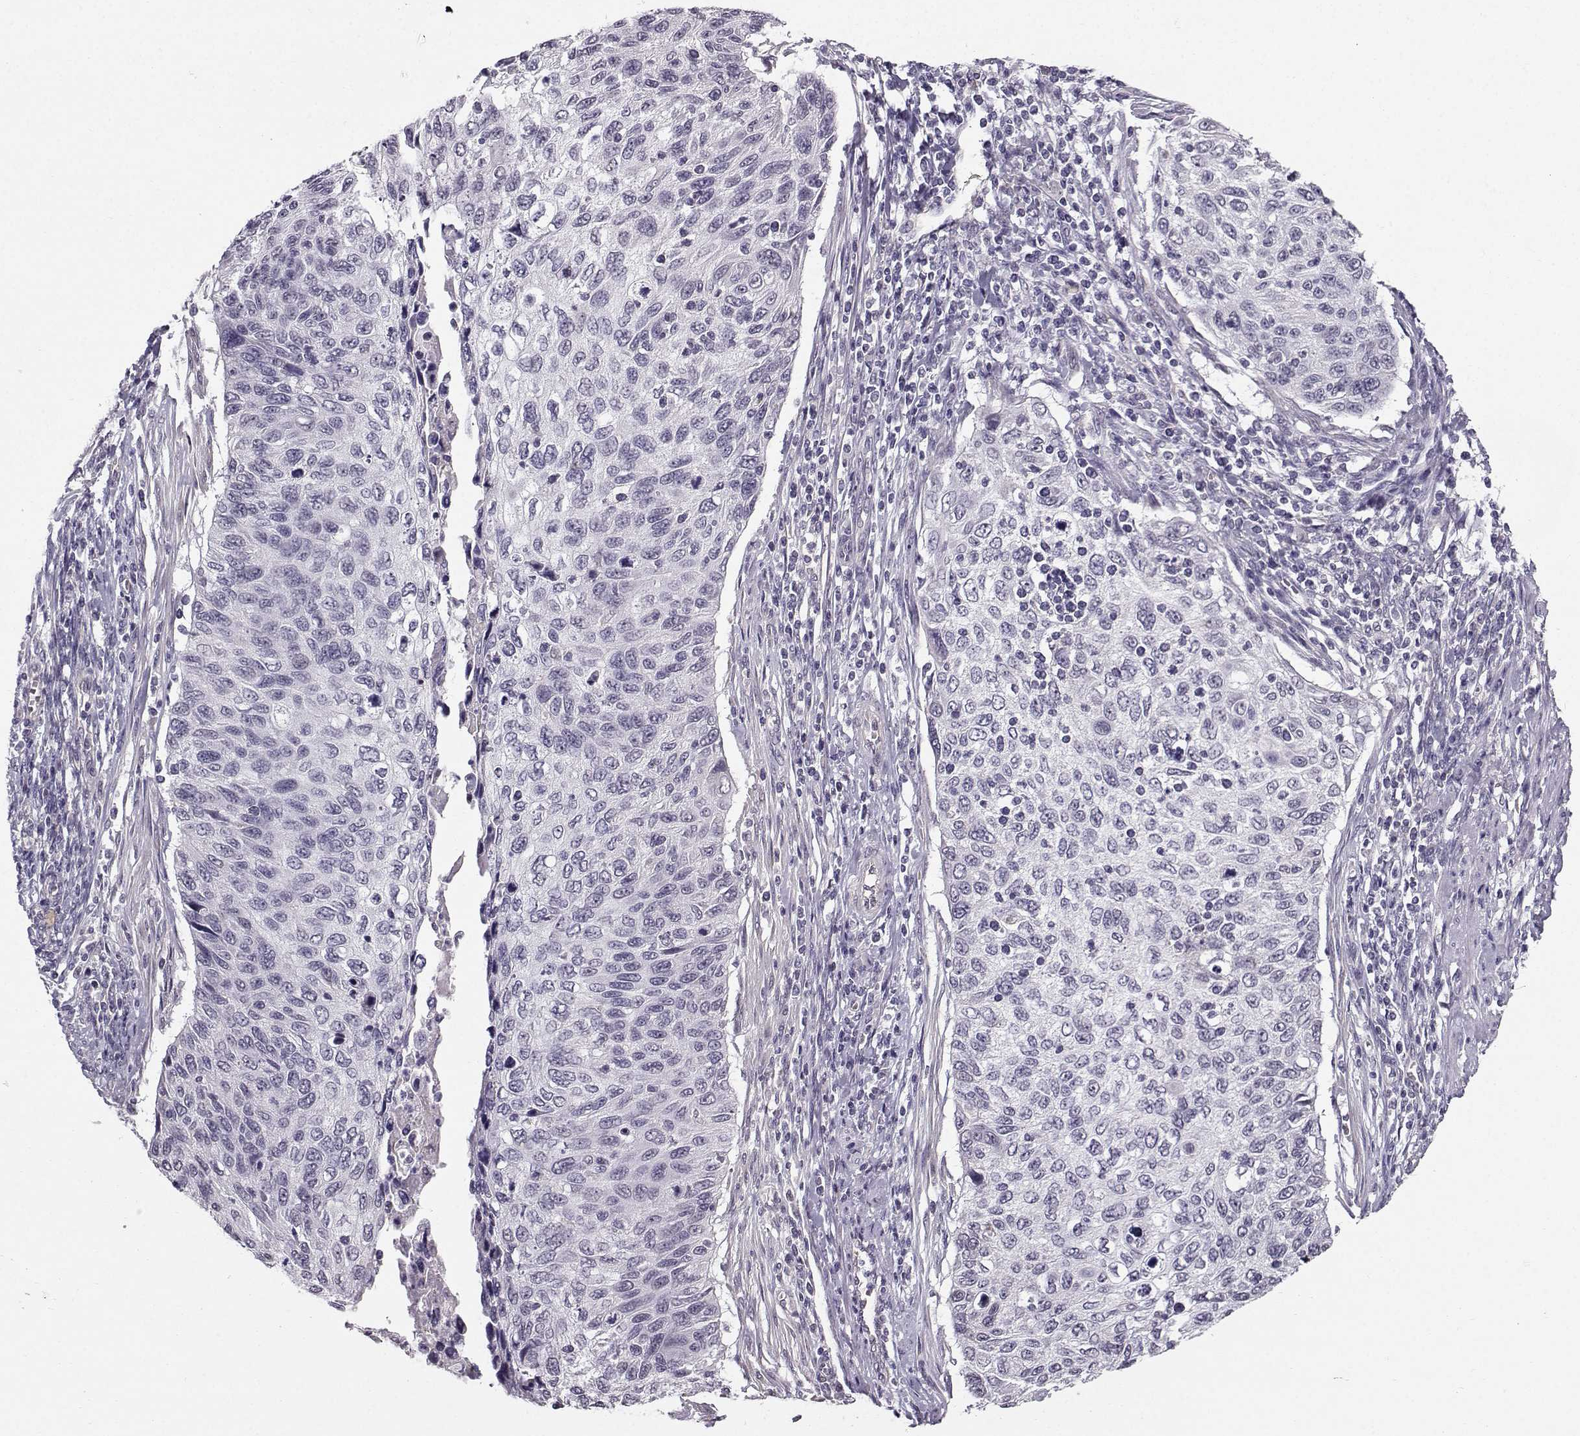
{"staining": {"intensity": "negative", "quantity": "none", "location": "none"}, "tissue": "cervical cancer", "cell_type": "Tumor cells", "image_type": "cancer", "snomed": [{"axis": "morphology", "description": "Squamous cell carcinoma, NOS"}, {"axis": "topography", "description": "Cervix"}], "caption": "Cervical squamous cell carcinoma was stained to show a protein in brown. There is no significant staining in tumor cells. (IHC, brightfield microscopy, high magnification).", "gene": "TSPYL5", "patient": {"sex": "female", "age": 70}}